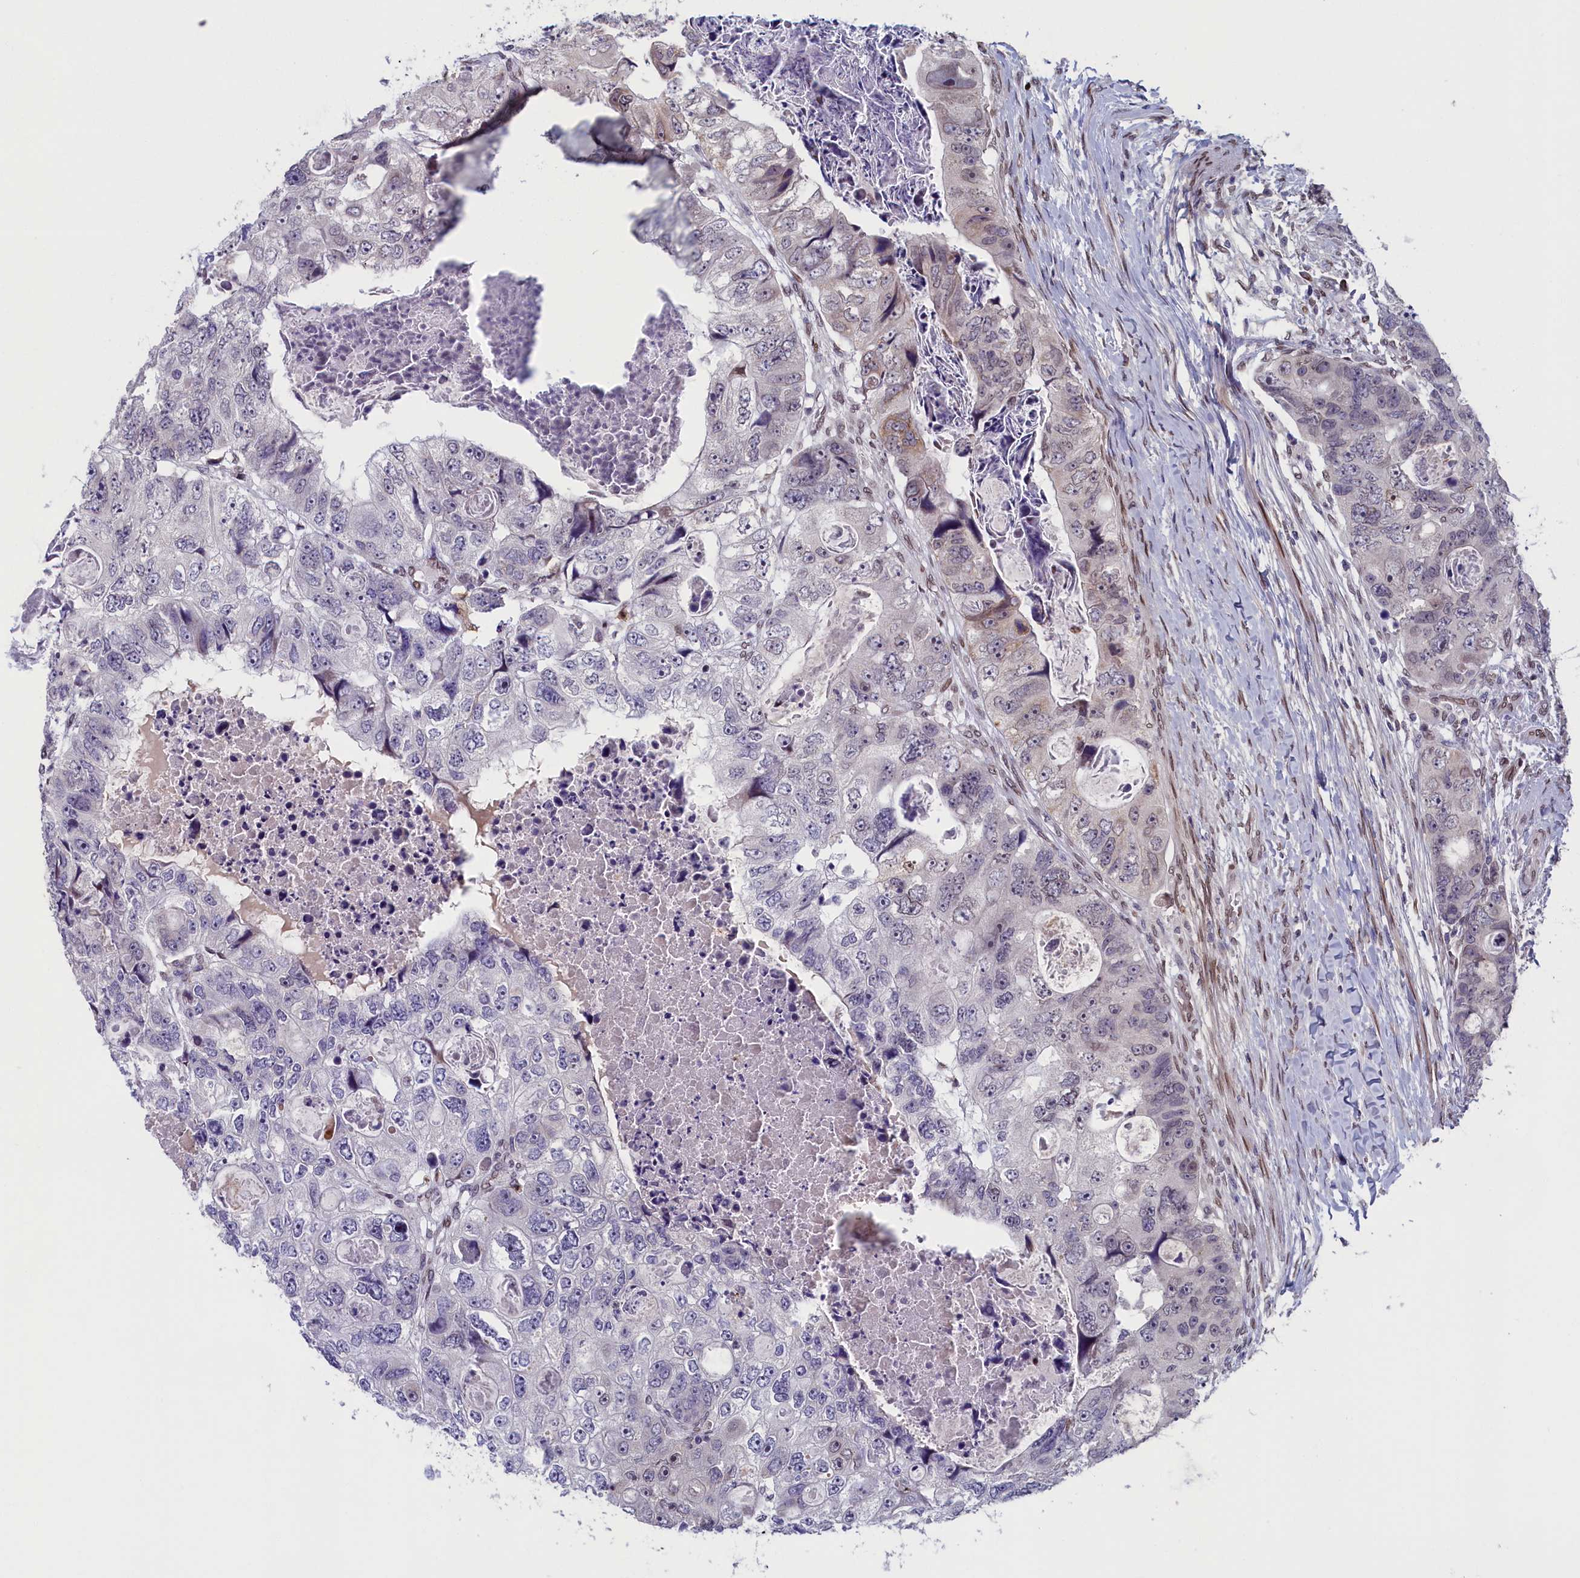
{"staining": {"intensity": "weak", "quantity": "<25%", "location": "nuclear"}, "tissue": "colorectal cancer", "cell_type": "Tumor cells", "image_type": "cancer", "snomed": [{"axis": "morphology", "description": "Adenocarcinoma, NOS"}, {"axis": "topography", "description": "Rectum"}], "caption": "Immunohistochemical staining of colorectal cancer demonstrates no significant staining in tumor cells.", "gene": "GPSM1", "patient": {"sex": "male", "age": 59}}